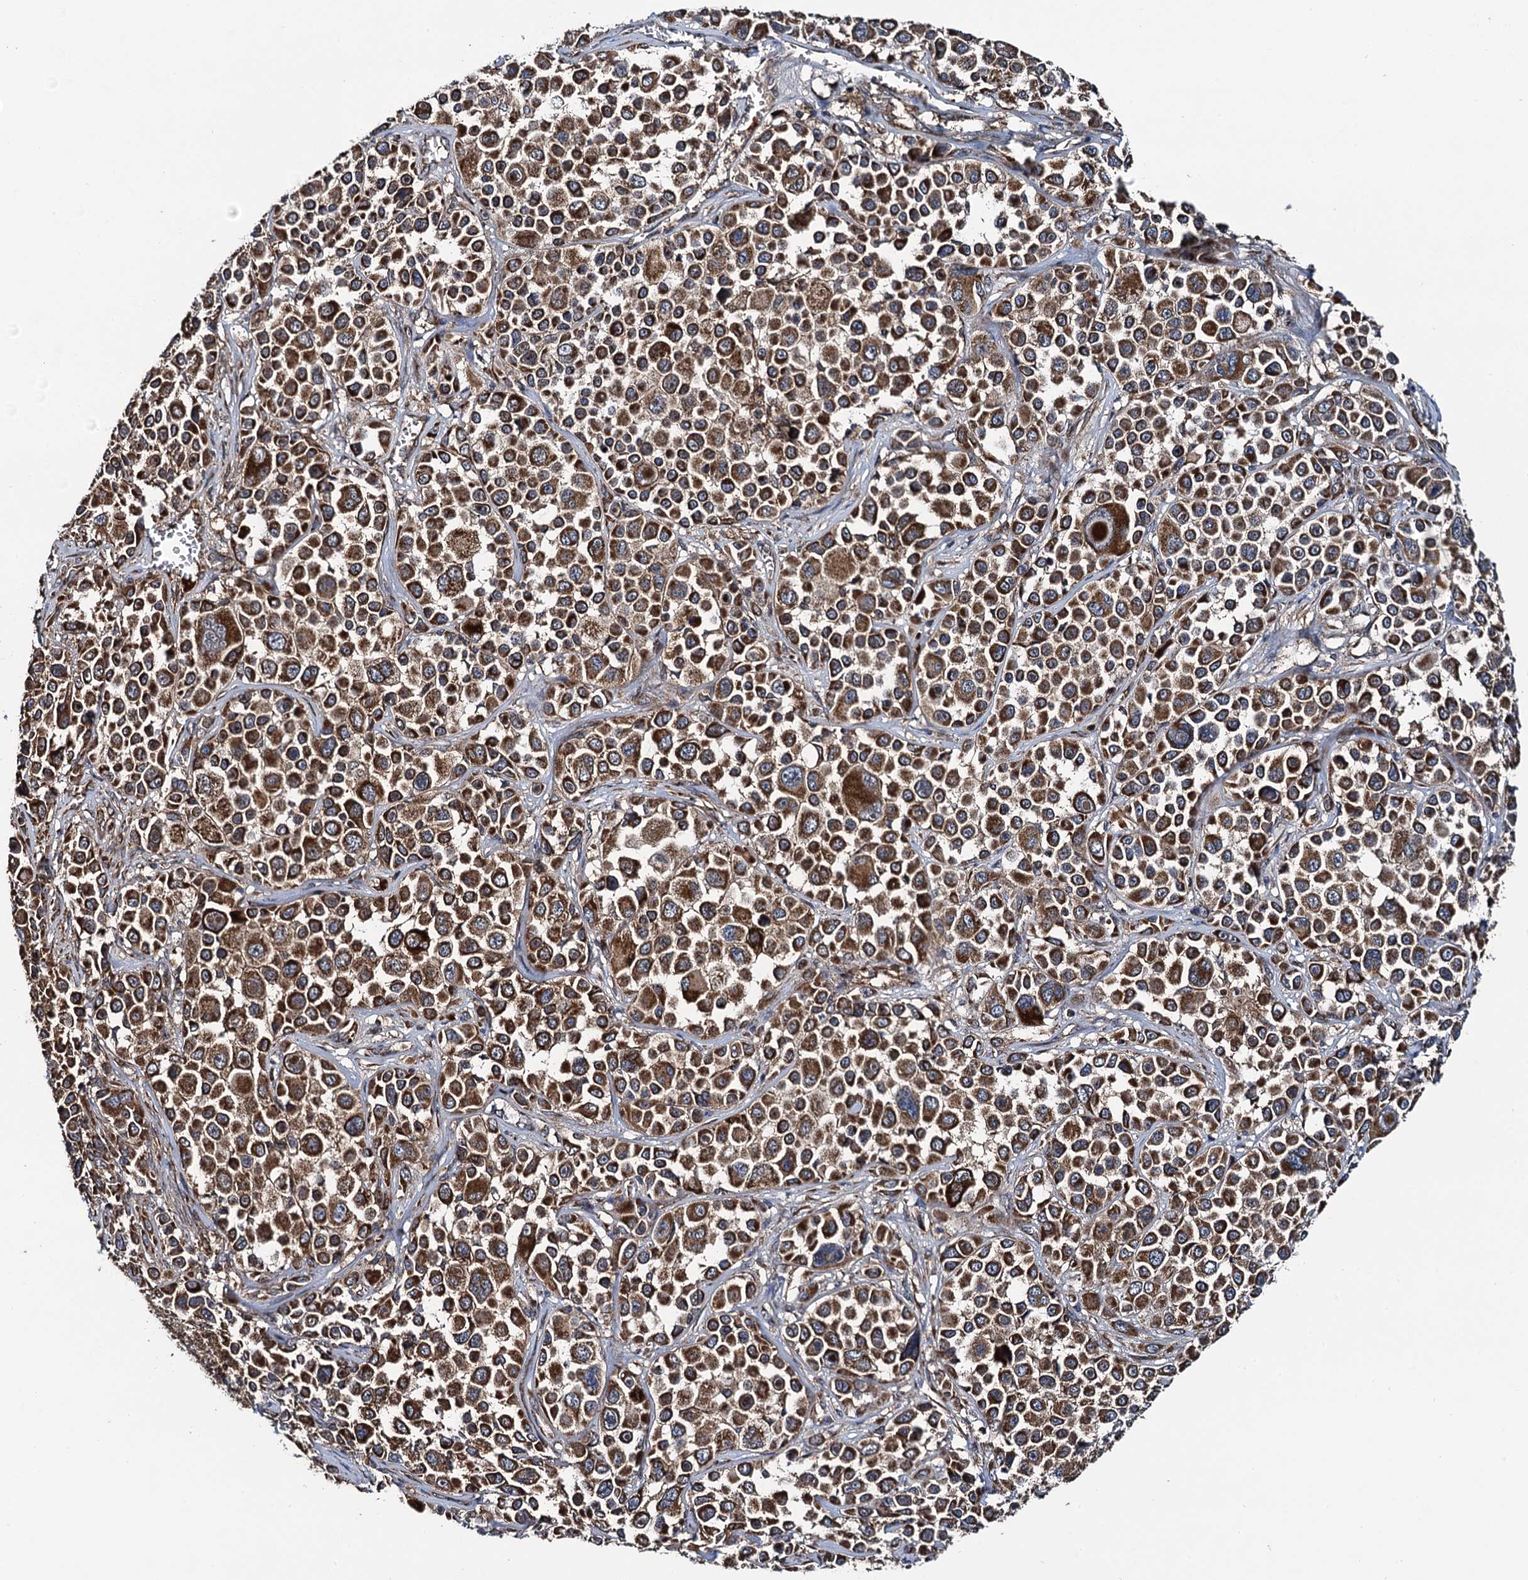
{"staining": {"intensity": "strong", "quantity": ">75%", "location": "cytoplasmic/membranous"}, "tissue": "melanoma", "cell_type": "Tumor cells", "image_type": "cancer", "snomed": [{"axis": "morphology", "description": "Malignant melanoma, NOS"}, {"axis": "topography", "description": "Skin of trunk"}], "caption": "Immunohistochemical staining of human malignant melanoma displays high levels of strong cytoplasmic/membranous expression in about >75% of tumor cells. The staining is performed using DAB (3,3'-diaminobenzidine) brown chromogen to label protein expression. The nuclei are counter-stained blue using hematoxylin.", "gene": "NEK1", "patient": {"sex": "male", "age": 71}}